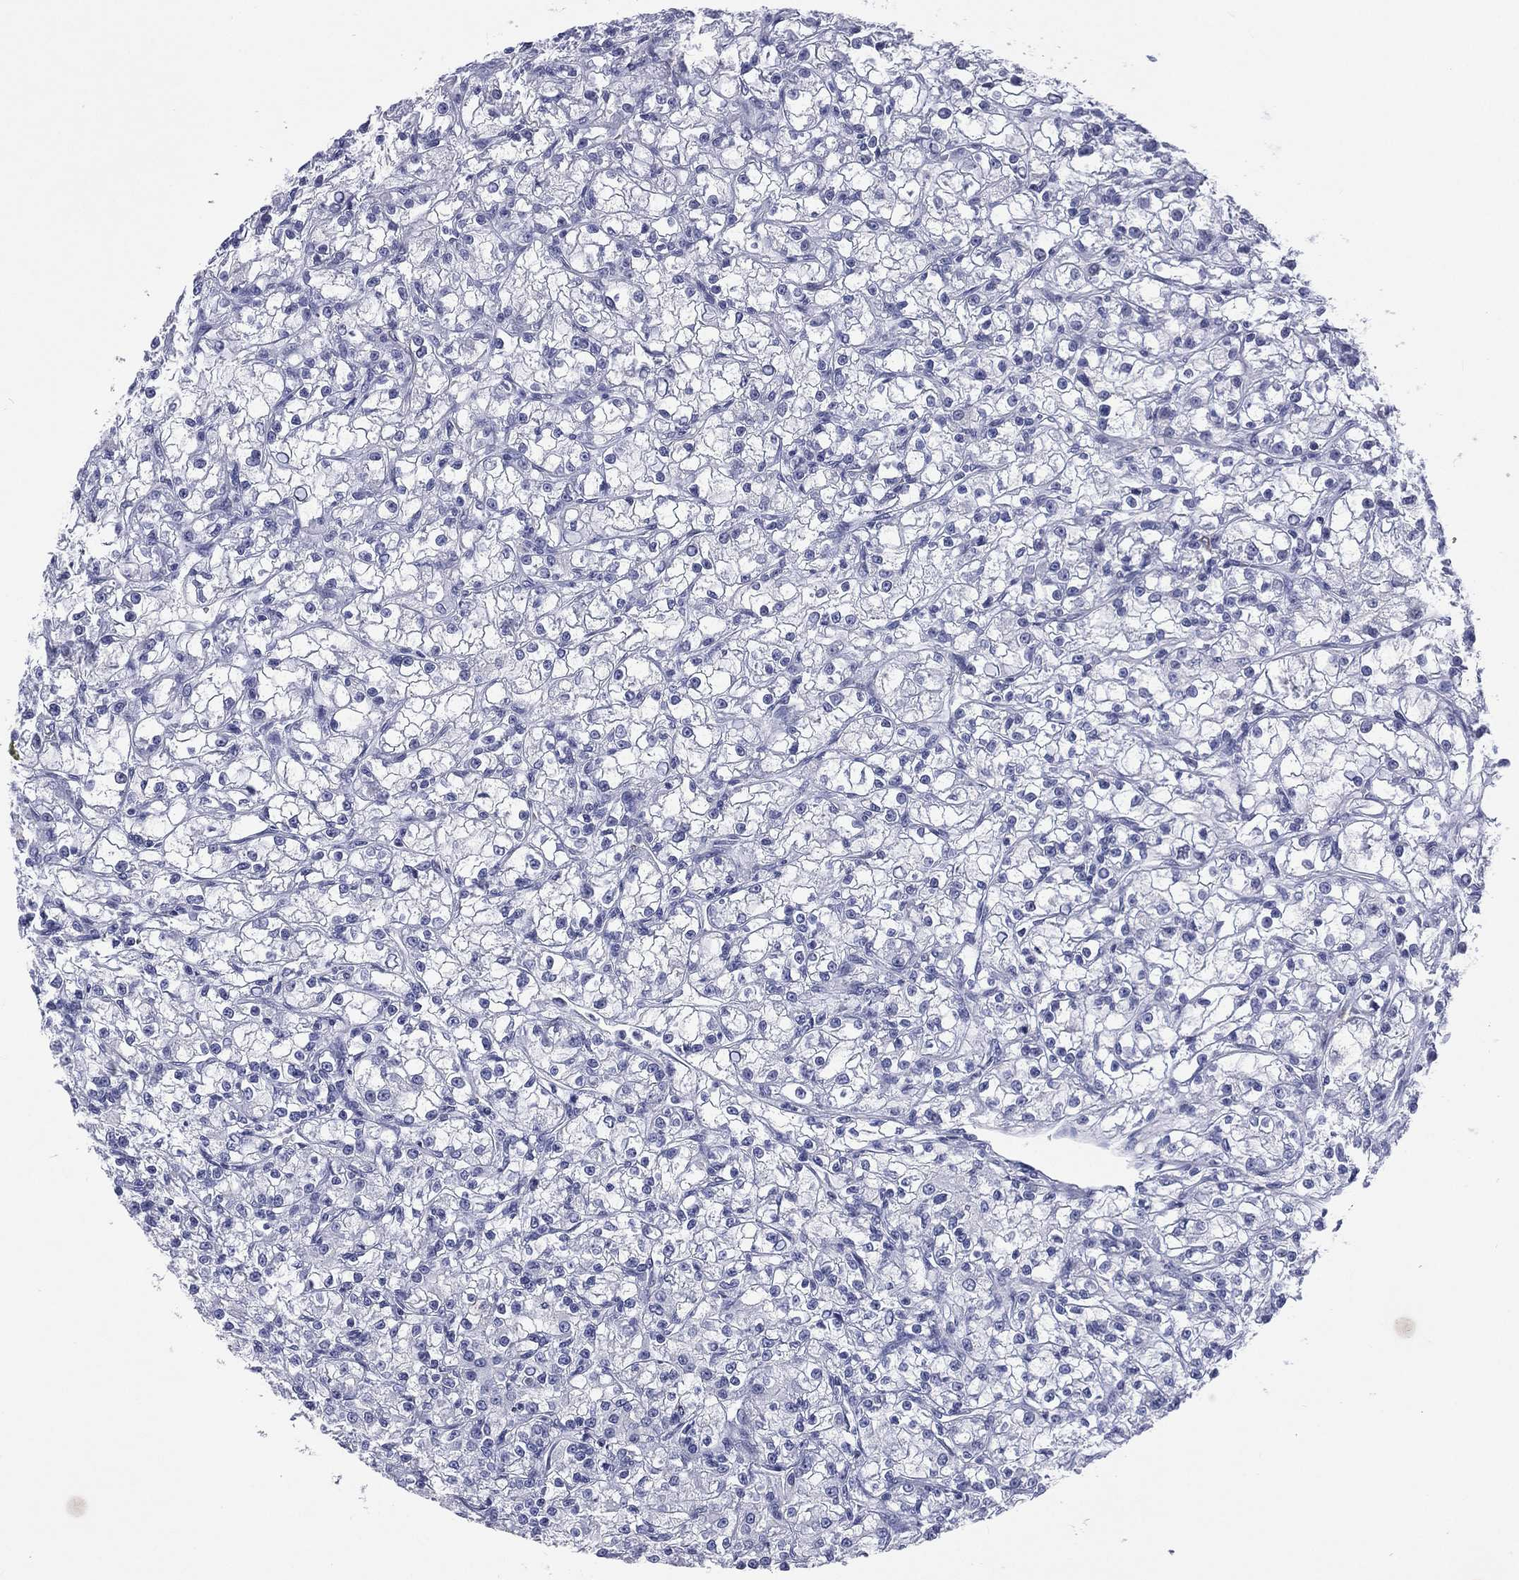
{"staining": {"intensity": "negative", "quantity": "none", "location": "none"}, "tissue": "renal cancer", "cell_type": "Tumor cells", "image_type": "cancer", "snomed": [{"axis": "morphology", "description": "Adenocarcinoma, NOS"}, {"axis": "topography", "description": "Kidney"}], "caption": "Immunohistochemical staining of human renal adenocarcinoma reveals no significant staining in tumor cells.", "gene": "SSX1", "patient": {"sex": "female", "age": 59}}